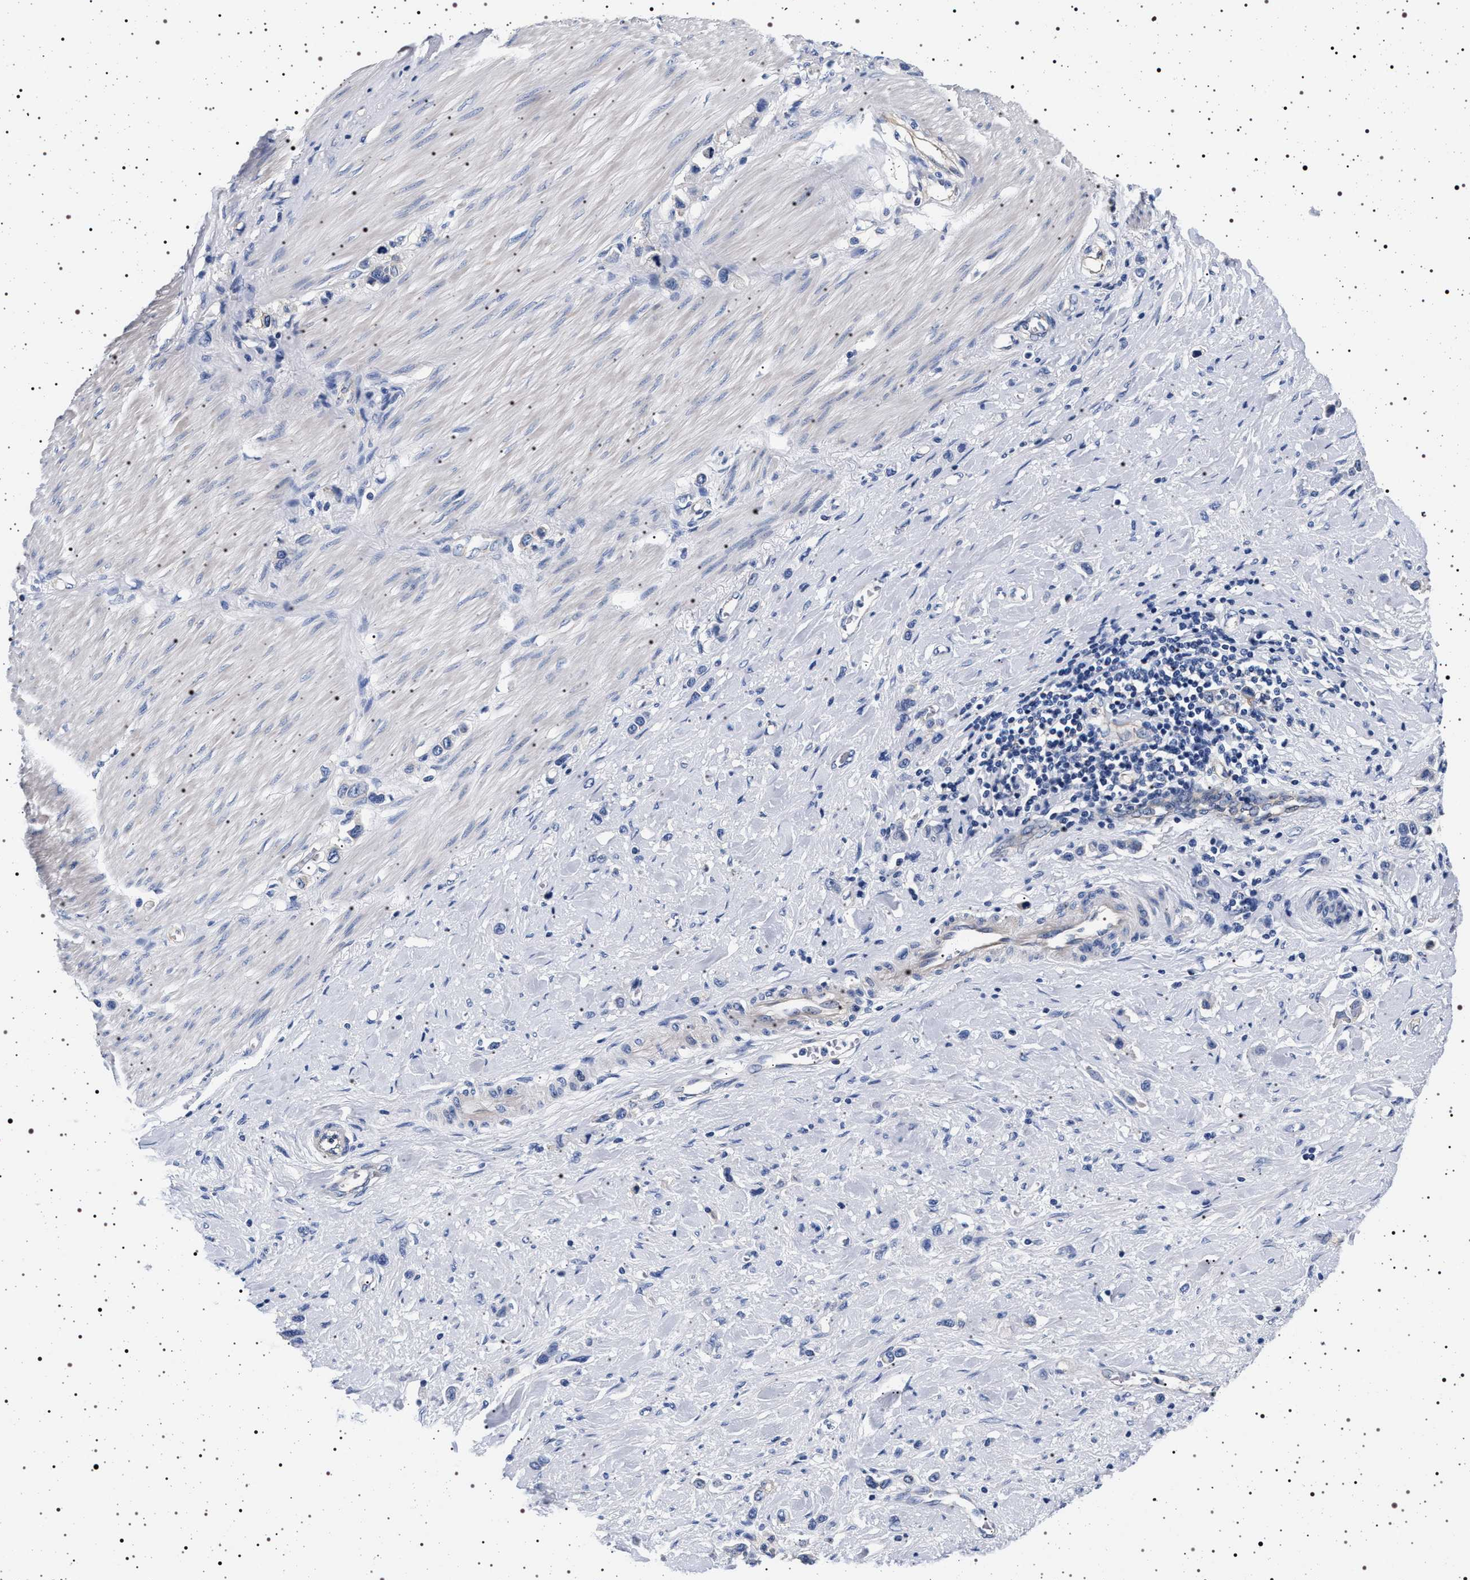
{"staining": {"intensity": "negative", "quantity": "none", "location": "none"}, "tissue": "stomach cancer", "cell_type": "Tumor cells", "image_type": "cancer", "snomed": [{"axis": "morphology", "description": "Adenocarcinoma, NOS"}, {"axis": "topography", "description": "Stomach"}], "caption": "Tumor cells are negative for protein expression in human stomach cancer (adenocarcinoma). (DAB immunohistochemistry with hematoxylin counter stain).", "gene": "HSD17B1", "patient": {"sex": "female", "age": 65}}